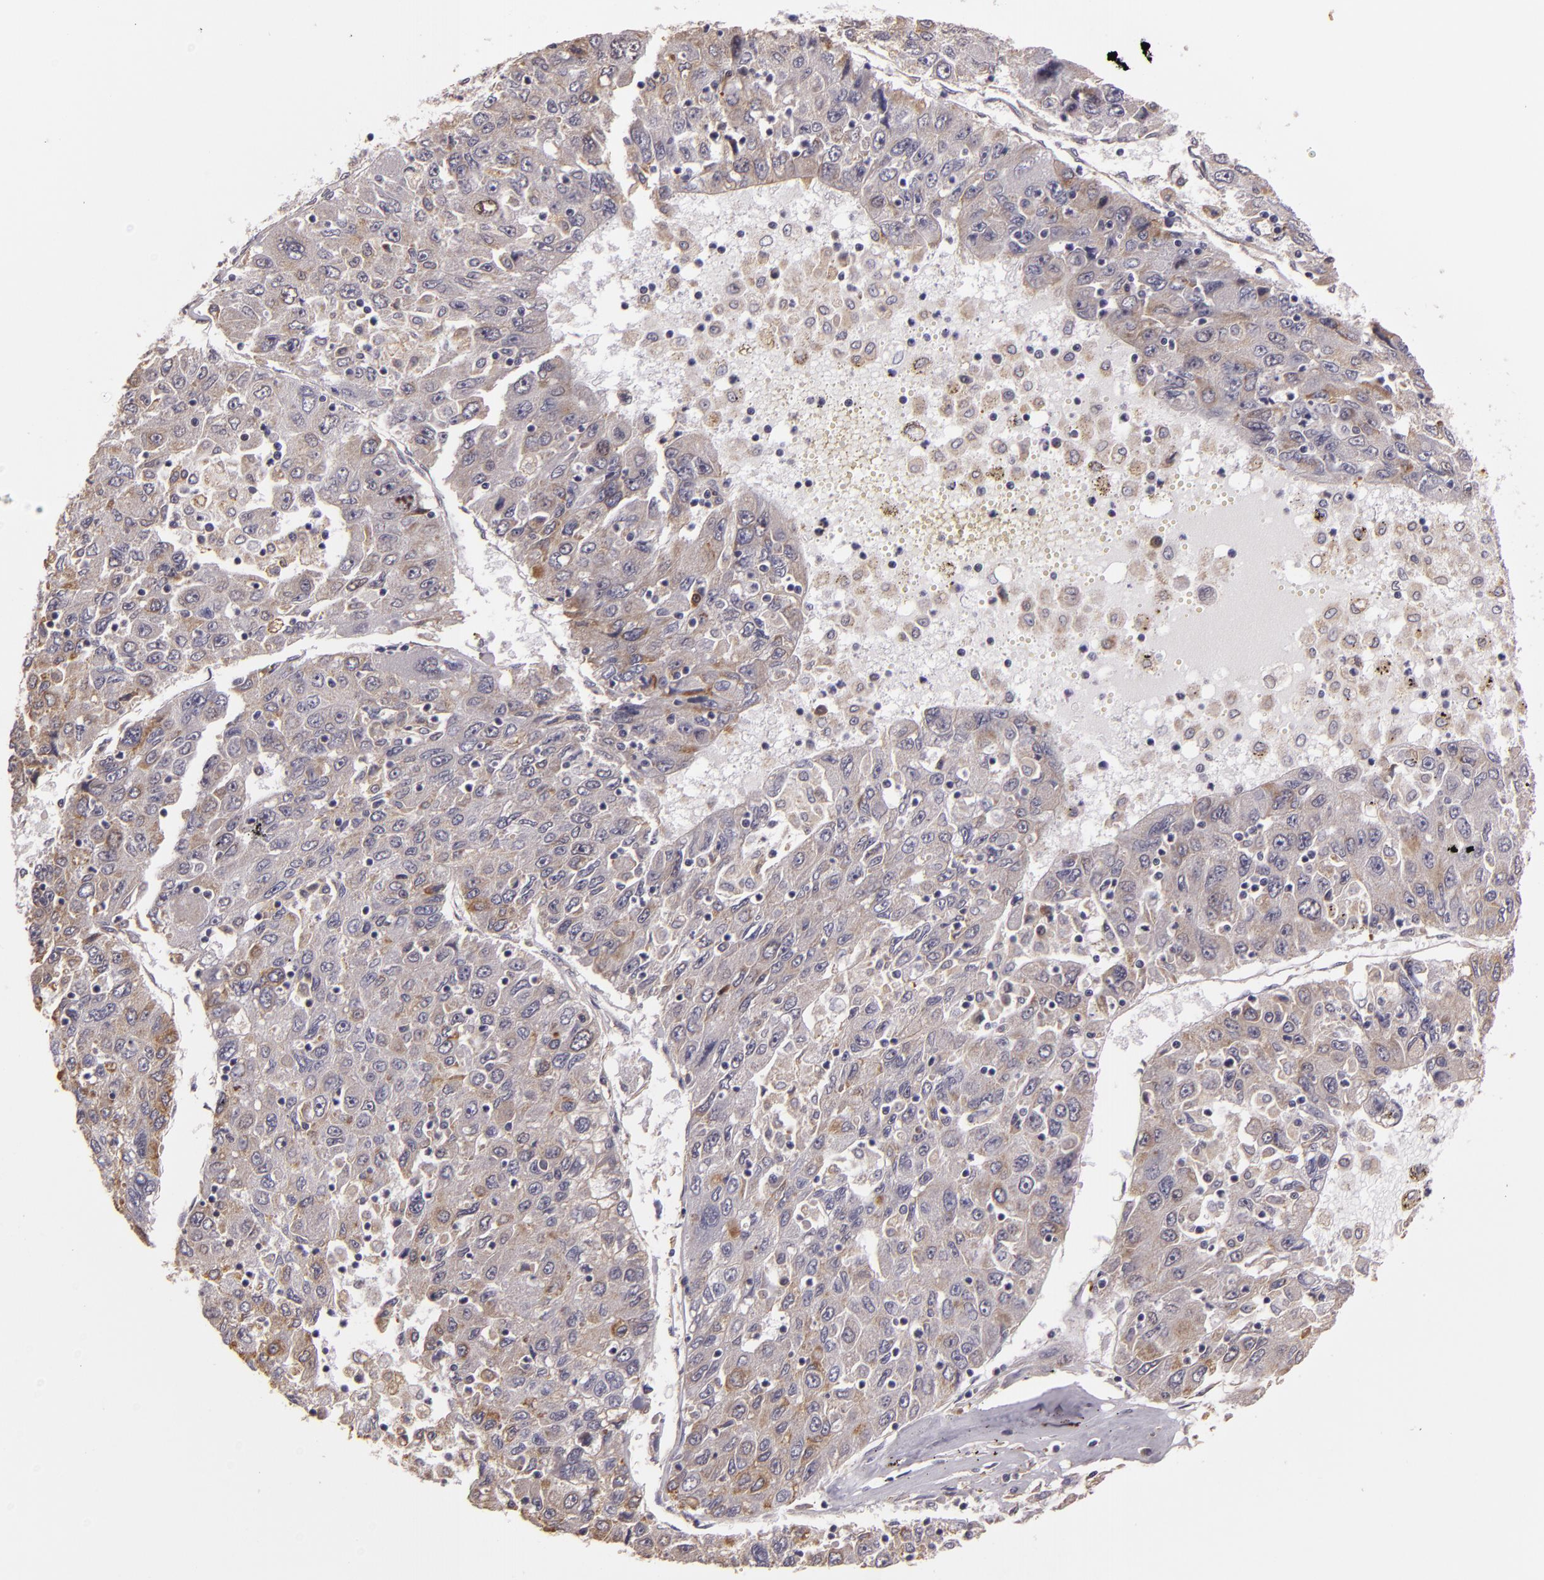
{"staining": {"intensity": "weak", "quantity": "<25%", "location": "cytoplasmic/membranous"}, "tissue": "liver cancer", "cell_type": "Tumor cells", "image_type": "cancer", "snomed": [{"axis": "morphology", "description": "Carcinoma, Hepatocellular, NOS"}, {"axis": "topography", "description": "Liver"}], "caption": "Tumor cells show no significant staining in liver cancer (hepatocellular carcinoma).", "gene": "SYTL4", "patient": {"sex": "male", "age": 49}}